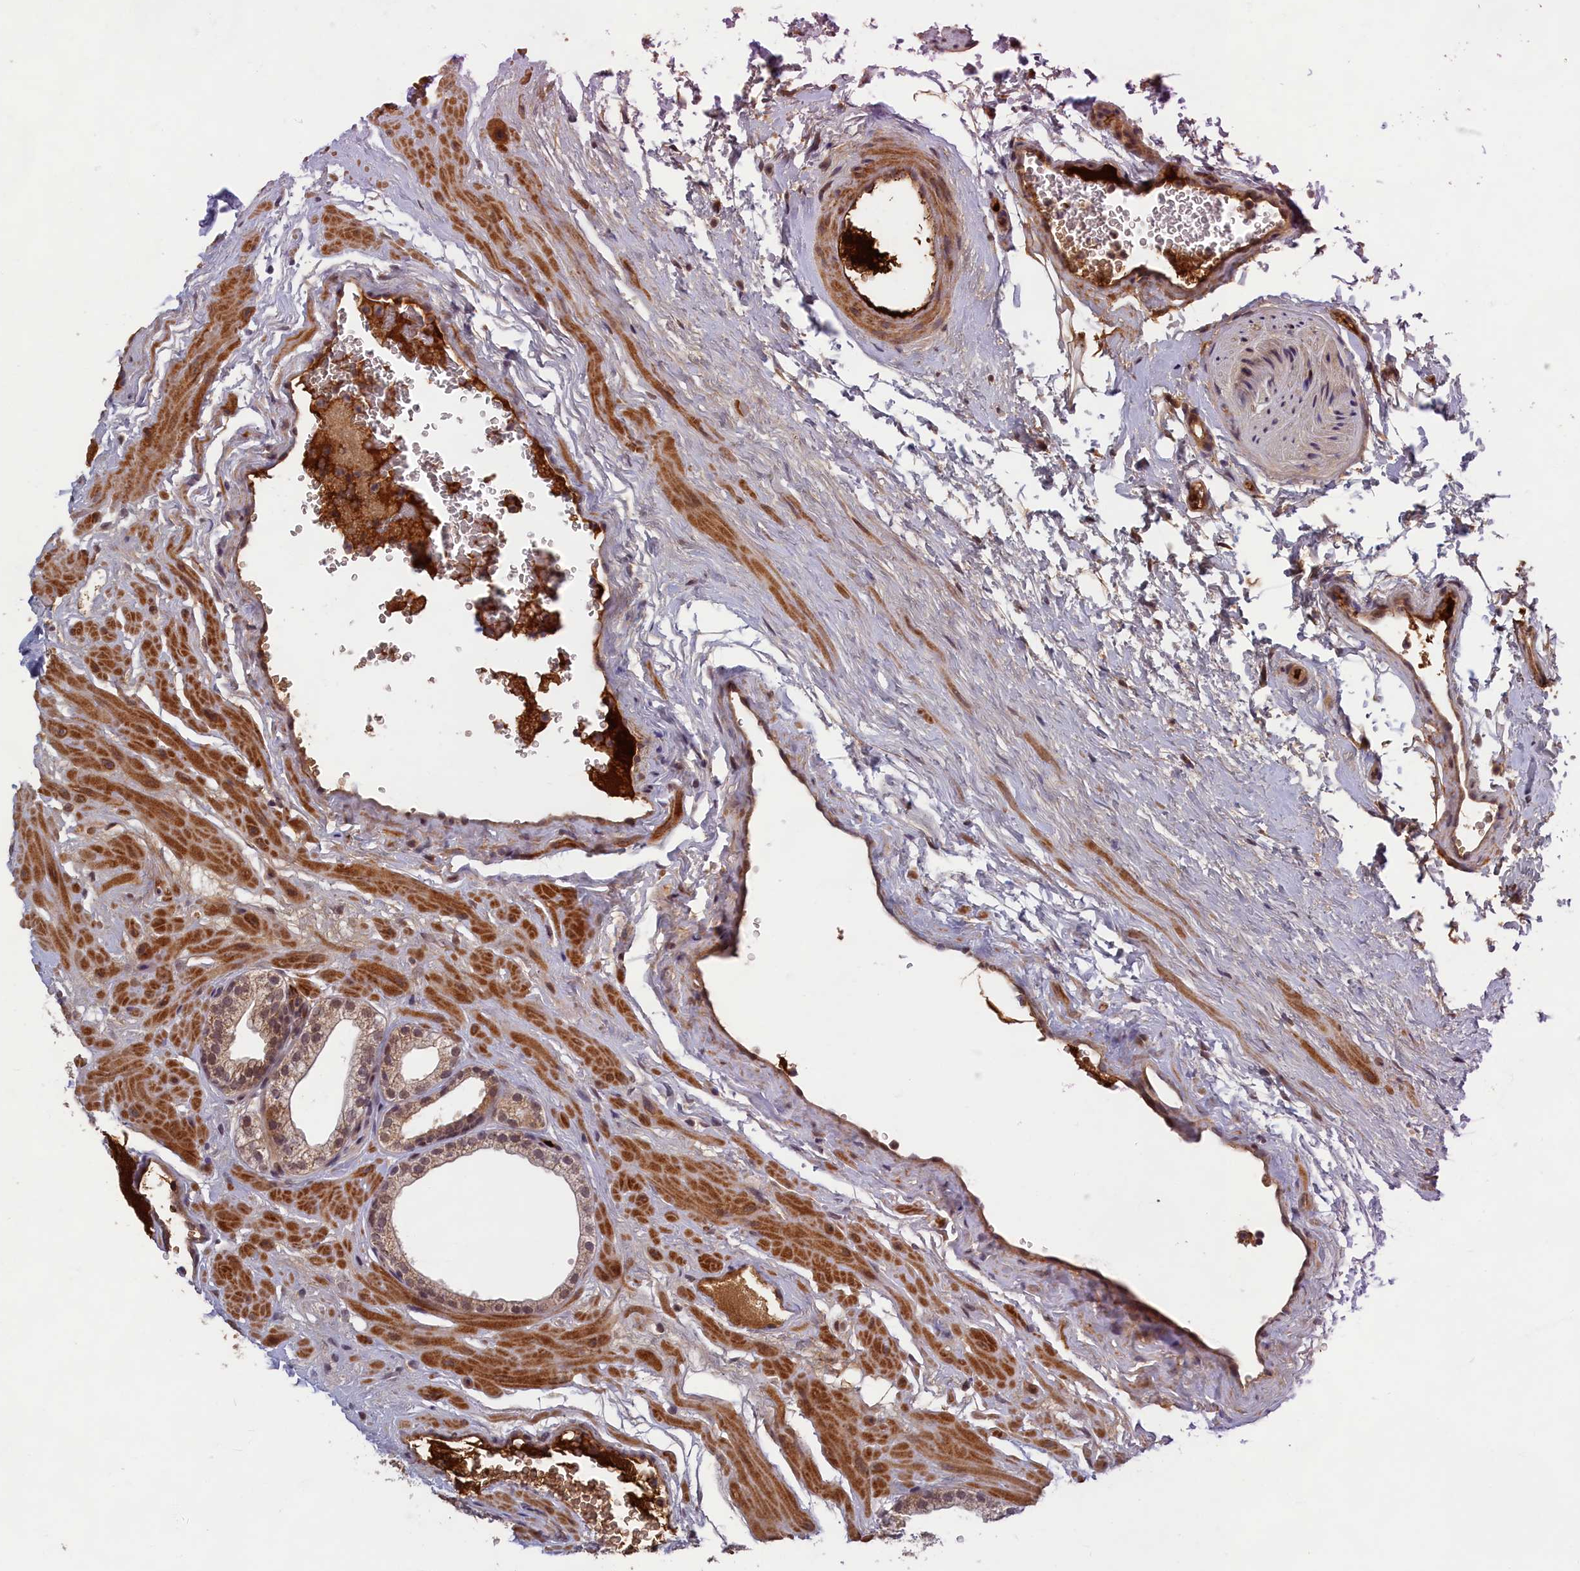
{"staining": {"intensity": "weak", "quantity": ">75%", "location": "cytoplasmic/membranous"}, "tissue": "prostate", "cell_type": "Glandular cells", "image_type": "normal", "snomed": [{"axis": "morphology", "description": "Normal tissue, NOS"}, {"axis": "morphology", "description": "Urothelial carcinoma, Low grade"}, {"axis": "topography", "description": "Urinary bladder"}, {"axis": "topography", "description": "Prostate"}], "caption": "Weak cytoplasmic/membranous expression for a protein is seen in about >75% of glandular cells of unremarkable prostate using immunohistochemistry (IHC).", "gene": "EARS2", "patient": {"sex": "male", "age": 60}}